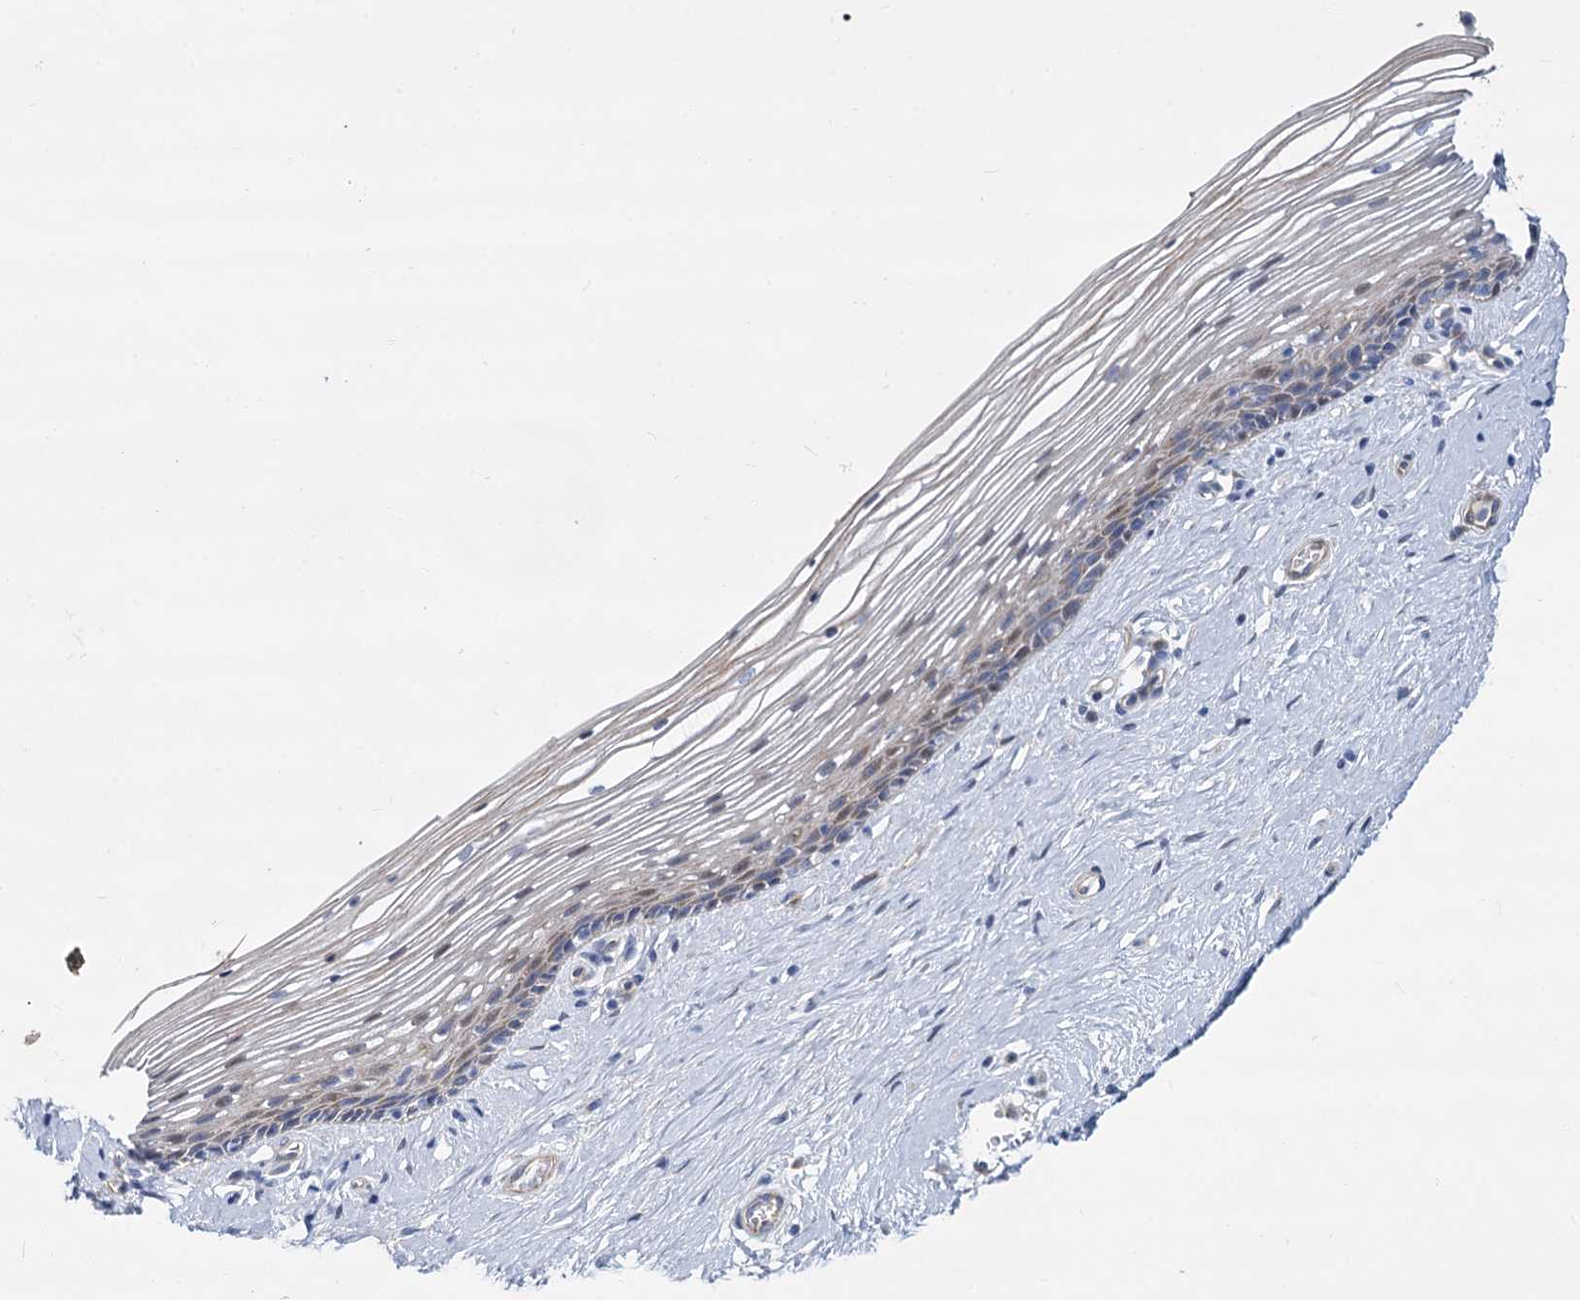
{"staining": {"intensity": "weak", "quantity": "<25%", "location": "cytoplasmic/membranous"}, "tissue": "vagina", "cell_type": "Squamous epithelial cells", "image_type": "normal", "snomed": [{"axis": "morphology", "description": "Normal tissue, NOS"}, {"axis": "topography", "description": "Vagina"}], "caption": "Squamous epithelial cells show no significant protein expression in normal vagina.", "gene": "TRIM77", "patient": {"sex": "female", "age": 46}}